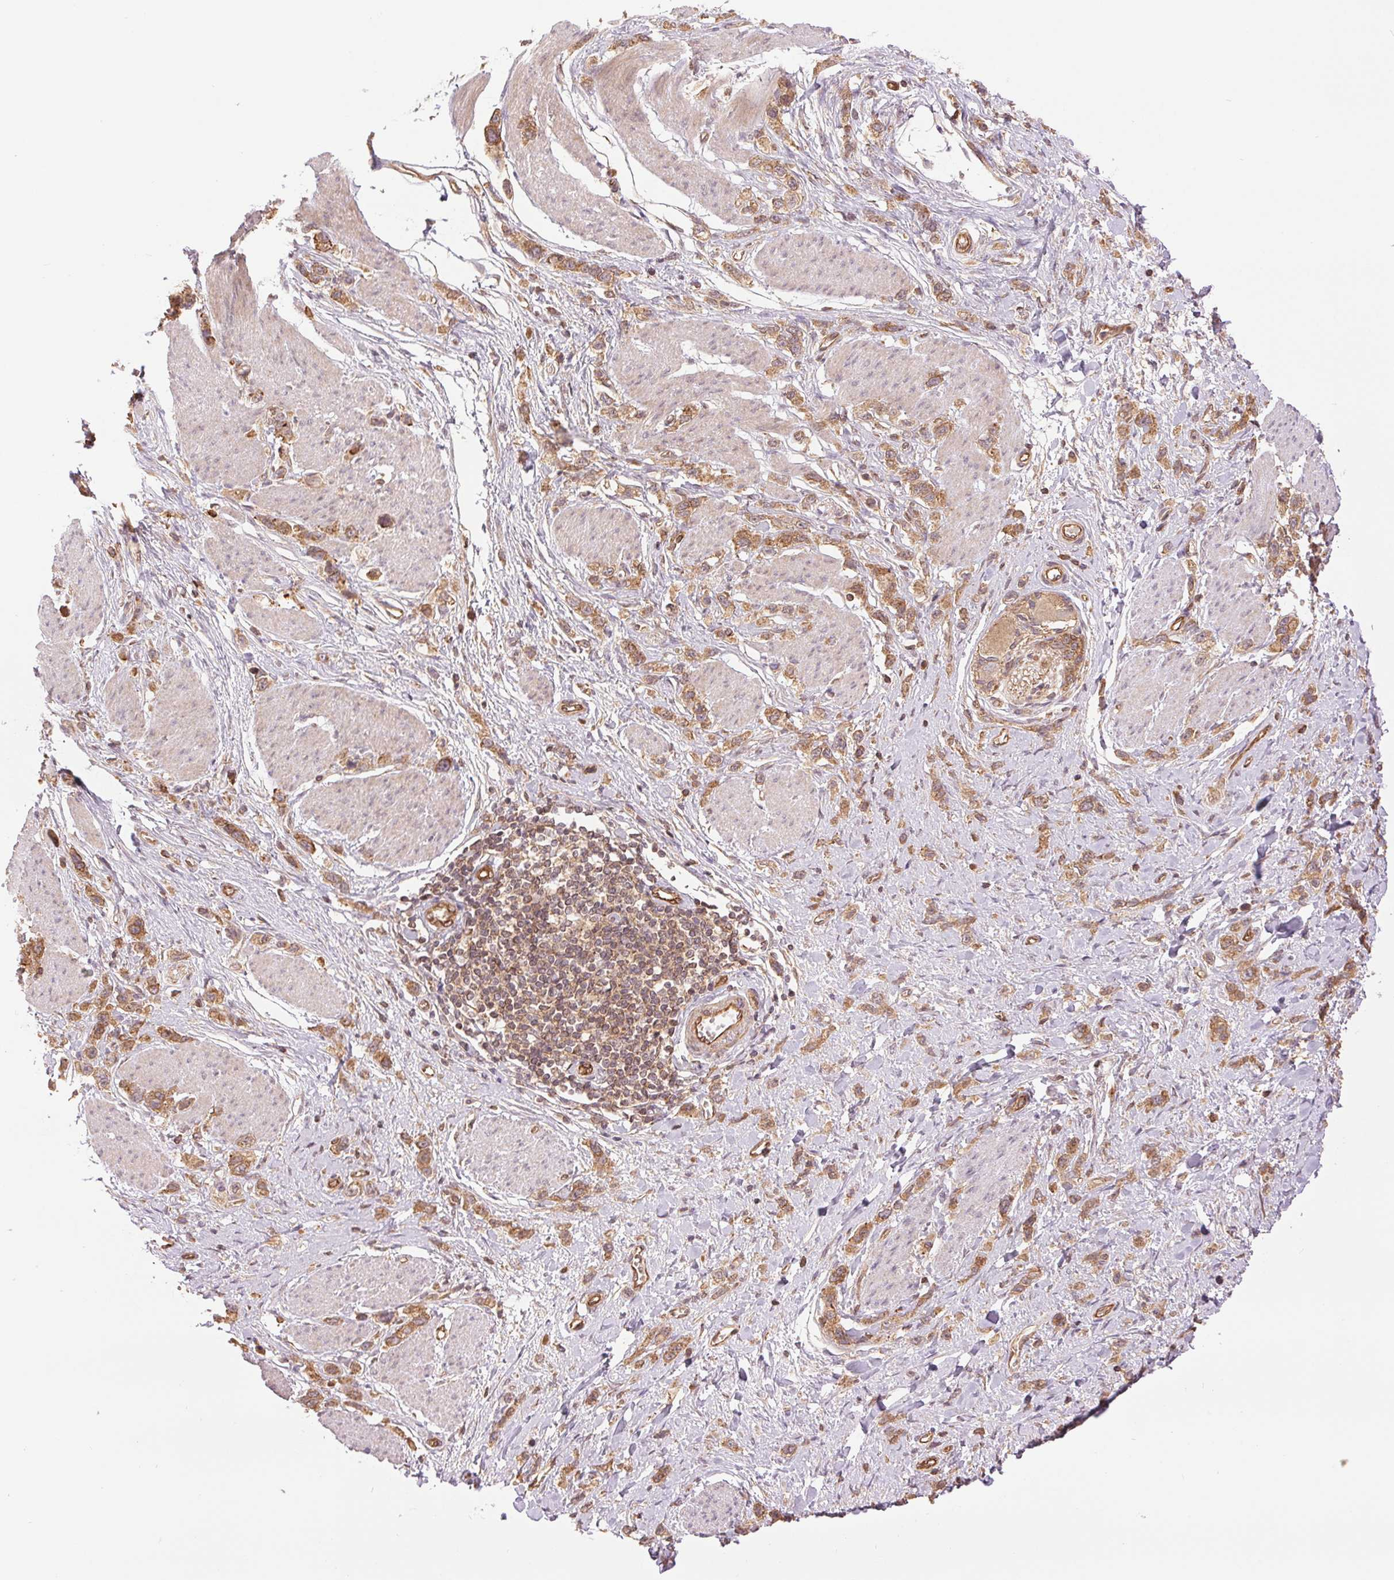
{"staining": {"intensity": "moderate", "quantity": ">75%", "location": "cytoplasmic/membranous"}, "tissue": "stomach cancer", "cell_type": "Tumor cells", "image_type": "cancer", "snomed": [{"axis": "morphology", "description": "Adenocarcinoma, NOS"}, {"axis": "topography", "description": "Stomach"}], "caption": "This is an image of immunohistochemistry staining of stomach cancer, which shows moderate staining in the cytoplasmic/membranous of tumor cells.", "gene": "STARD7", "patient": {"sex": "female", "age": 65}}